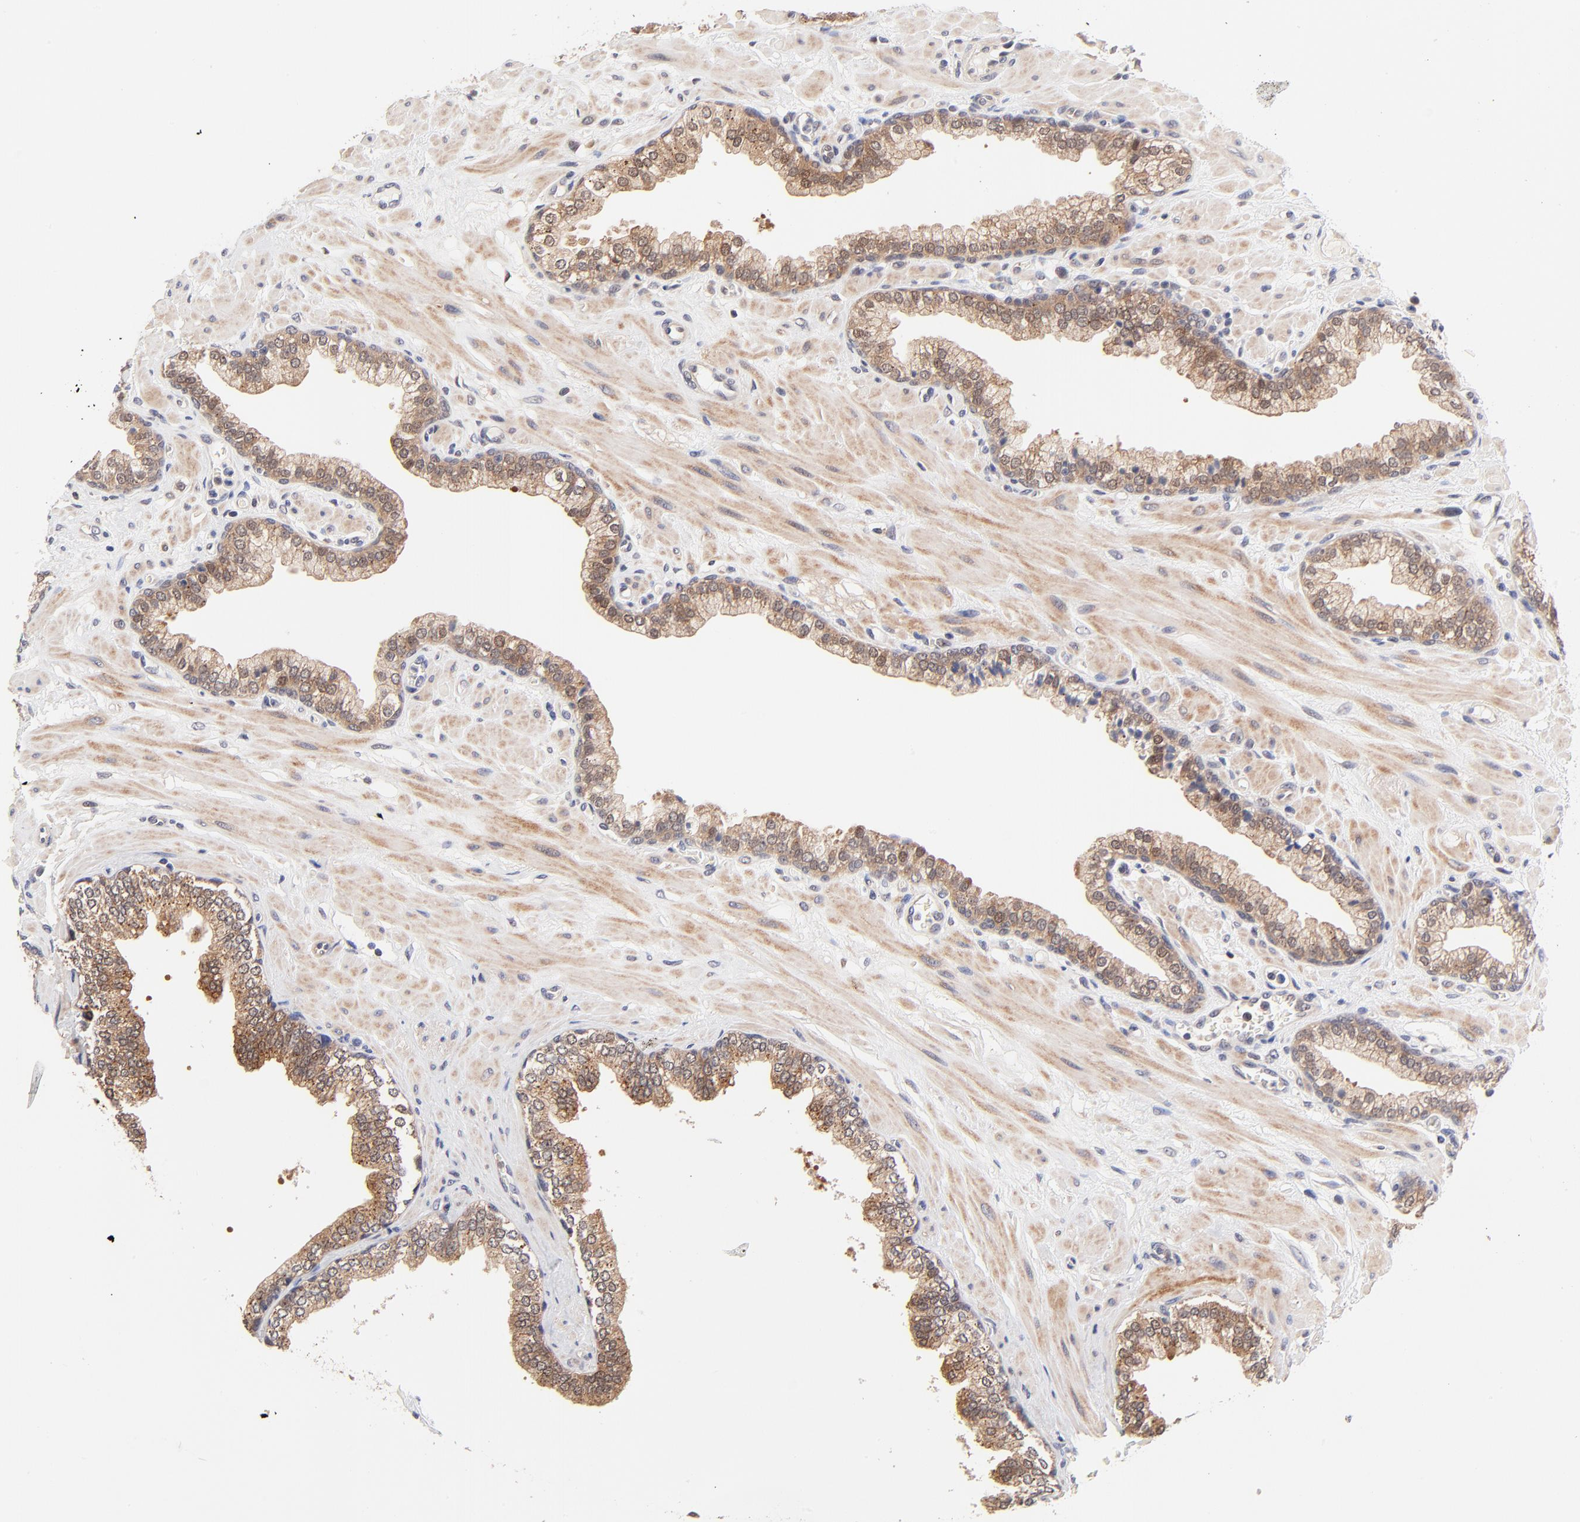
{"staining": {"intensity": "moderate", "quantity": ">75%", "location": "cytoplasmic/membranous,nuclear"}, "tissue": "prostate", "cell_type": "Glandular cells", "image_type": "normal", "snomed": [{"axis": "morphology", "description": "Normal tissue, NOS"}, {"axis": "topography", "description": "Prostate"}], "caption": "IHC micrograph of benign prostate stained for a protein (brown), which shows medium levels of moderate cytoplasmic/membranous,nuclear staining in approximately >75% of glandular cells.", "gene": "TXNL1", "patient": {"sex": "male", "age": 60}}